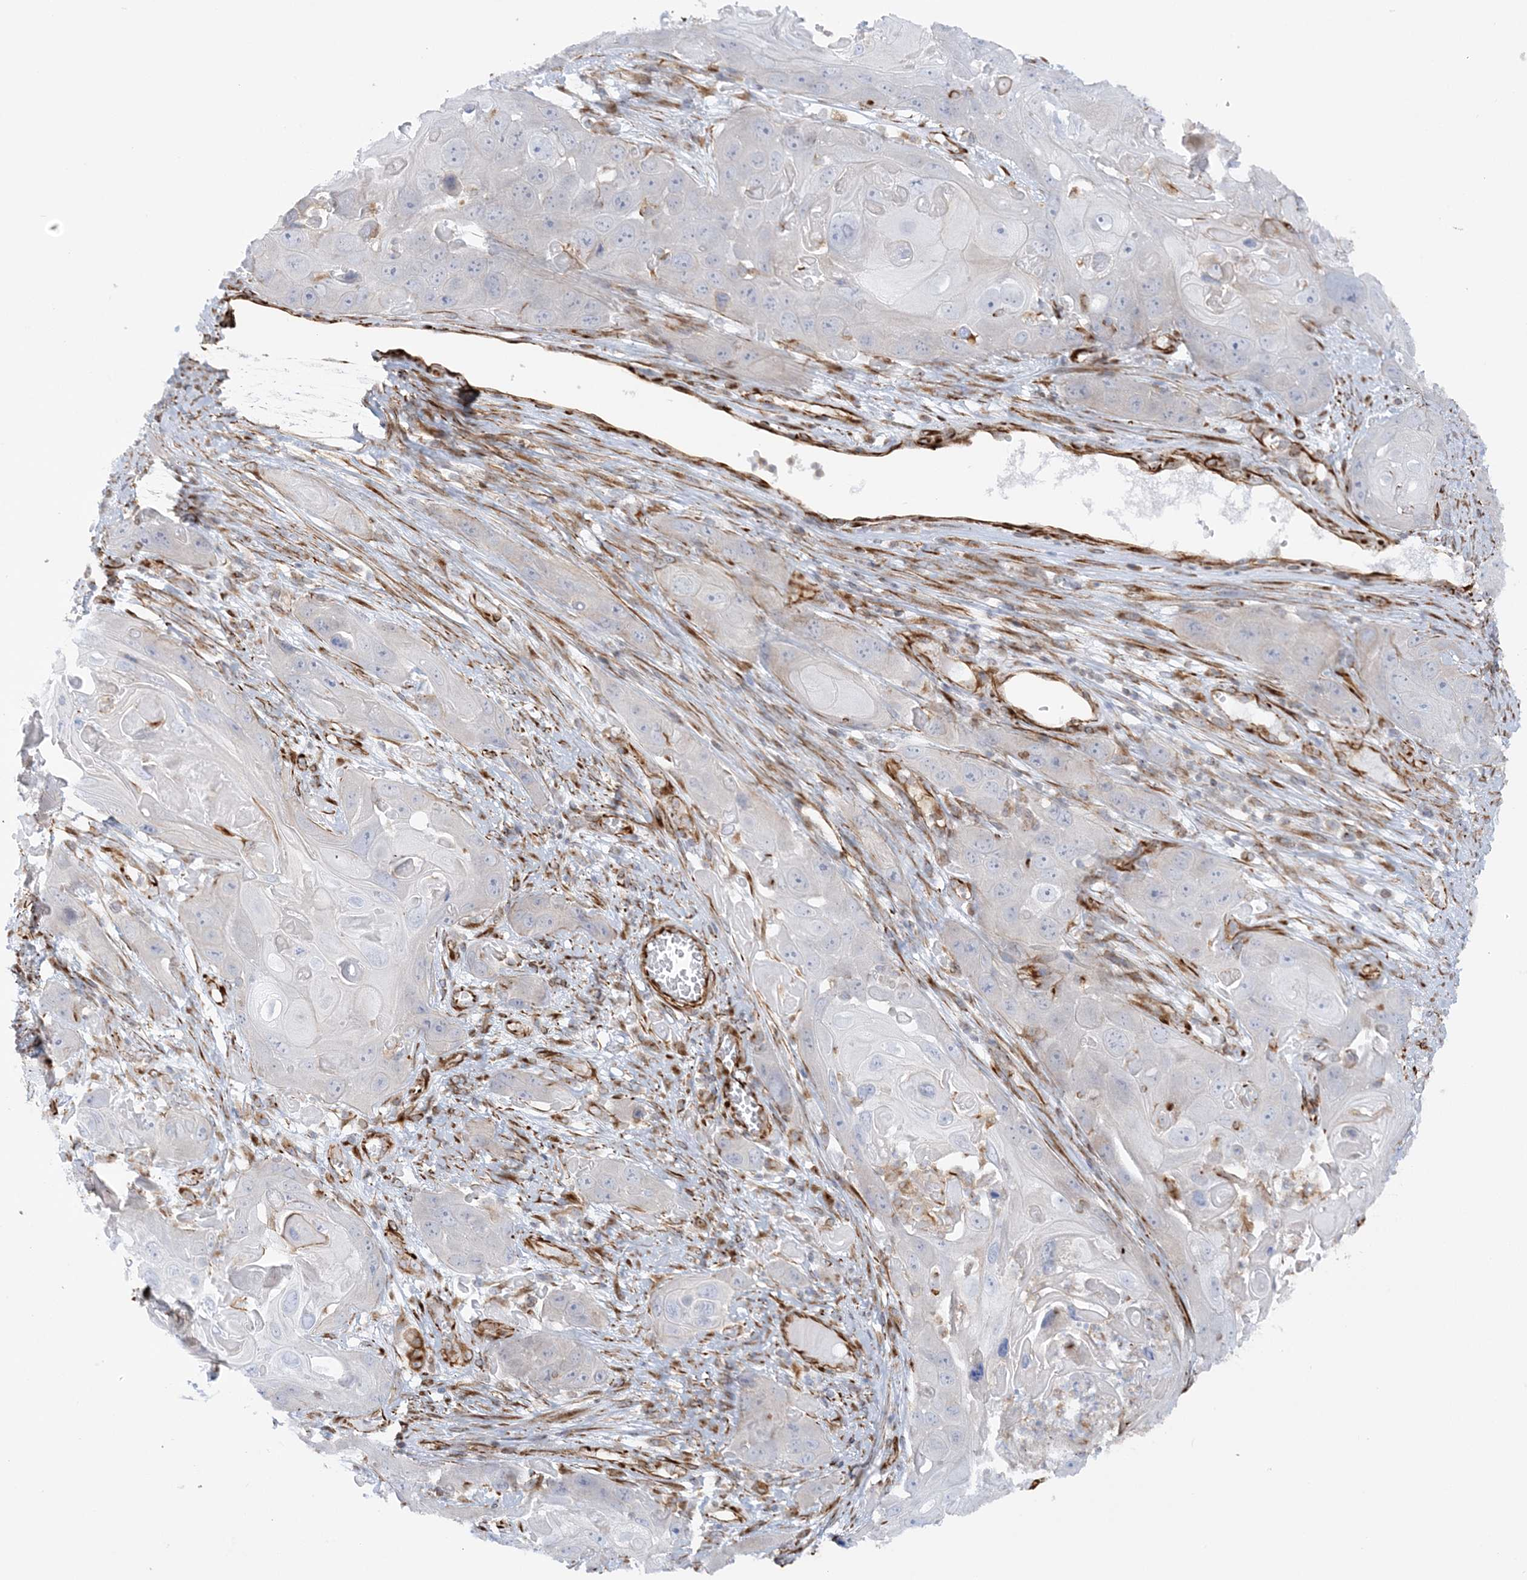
{"staining": {"intensity": "negative", "quantity": "none", "location": "none"}, "tissue": "skin cancer", "cell_type": "Tumor cells", "image_type": "cancer", "snomed": [{"axis": "morphology", "description": "Squamous cell carcinoma, NOS"}, {"axis": "topography", "description": "Skin"}], "caption": "Histopathology image shows no significant protein expression in tumor cells of squamous cell carcinoma (skin).", "gene": "SCLT1", "patient": {"sex": "male", "age": 55}}